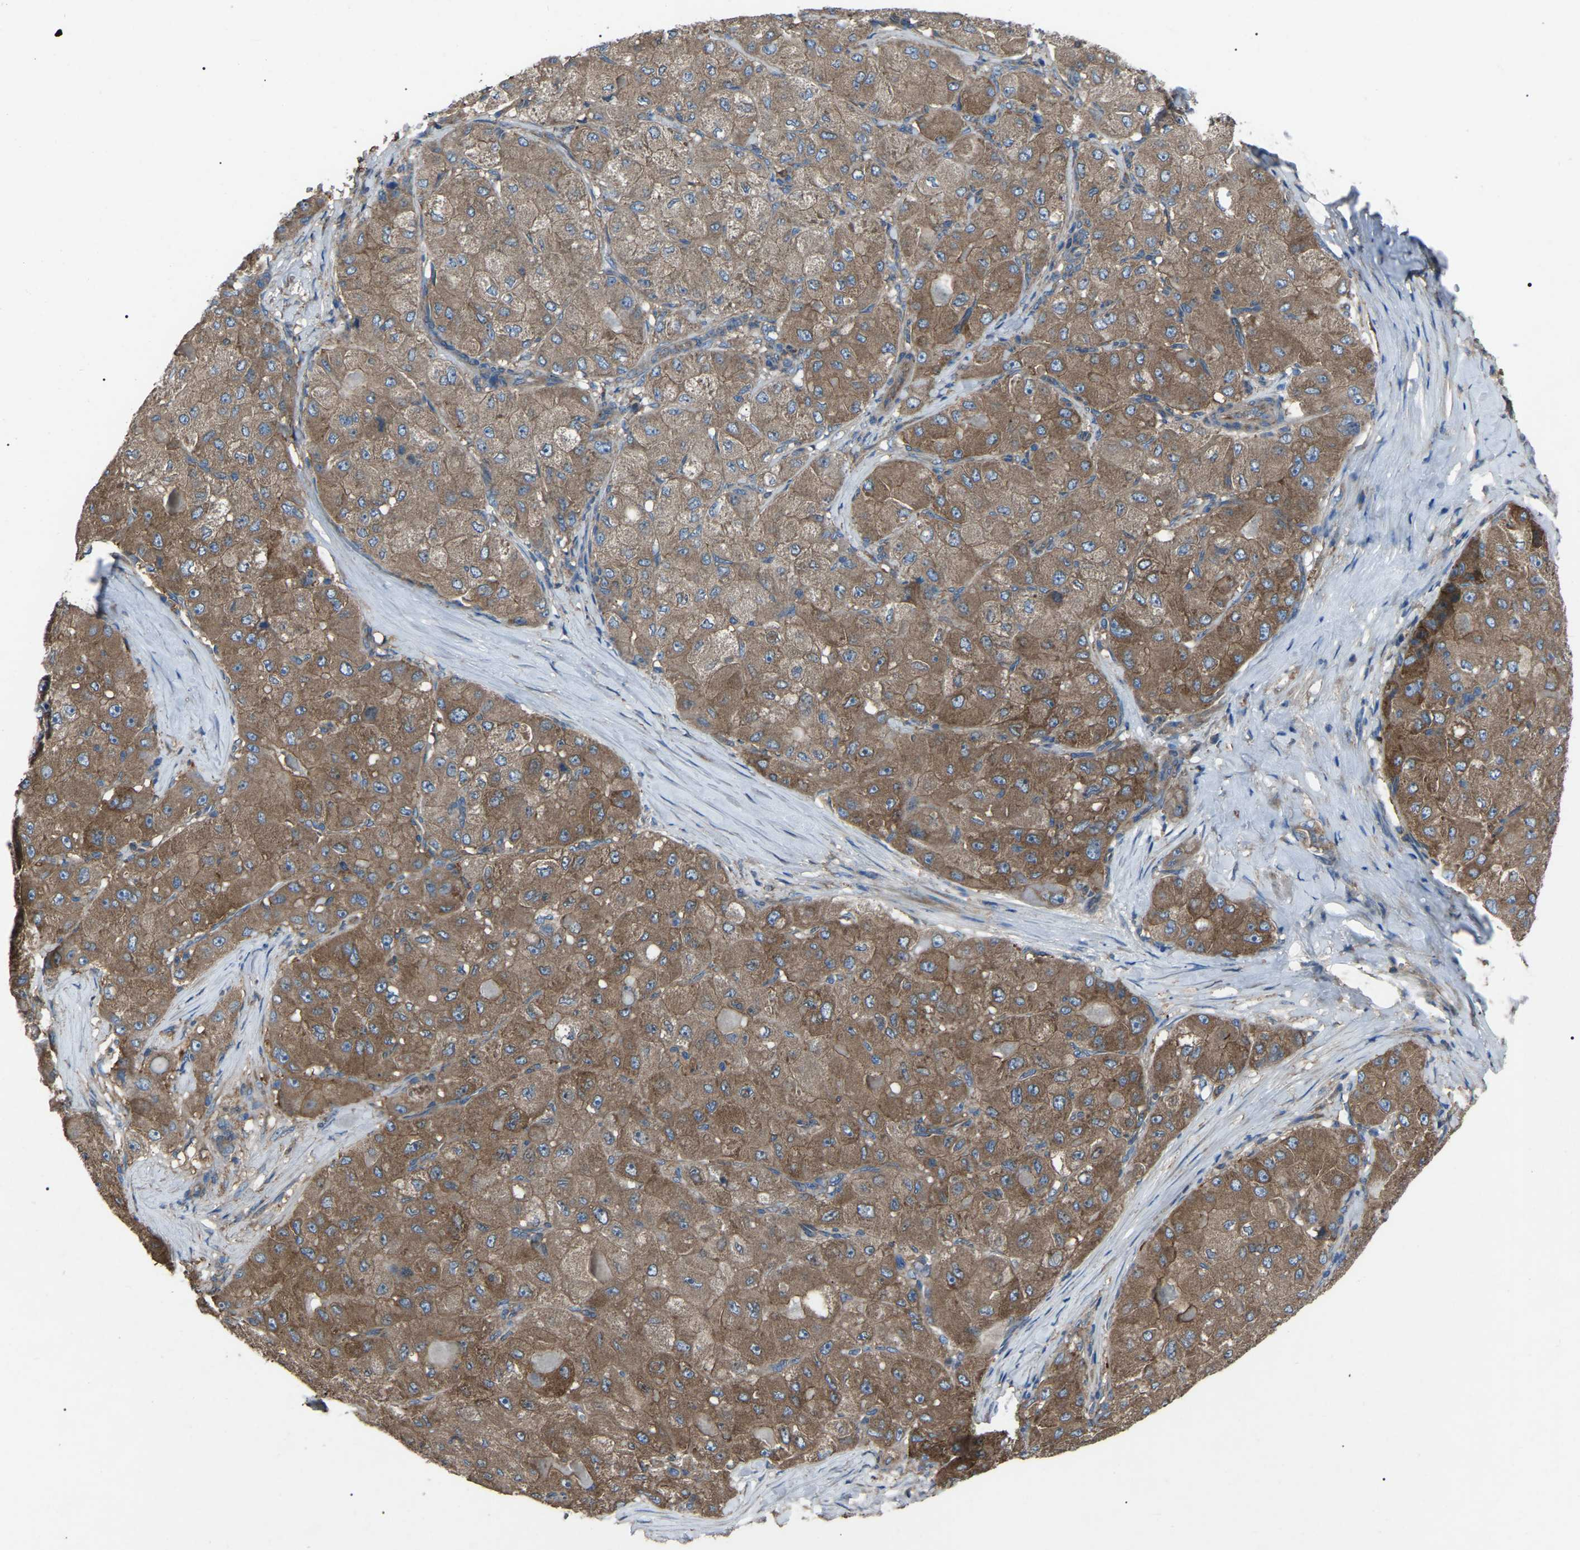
{"staining": {"intensity": "moderate", "quantity": ">75%", "location": "cytoplasmic/membranous"}, "tissue": "liver cancer", "cell_type": "Tumor cells", "image_type": "cancer", "snomed": [{"axis": "morphology", "description": "Carcinoma, Hepatocellular, NOS"}, {"axis": "topography", "description": "Liver"}], "caption": "An immunohistochemistry photomicrograph of neoplastic tissue is shown. Protein staining in brown shows moderate cytoplasmic/membranous positivity in liver cancer (hepatocellular carcinoma) within tumor cells.", "gene": "AIMP1", "patient": {"sex": "male", "age": 80}}